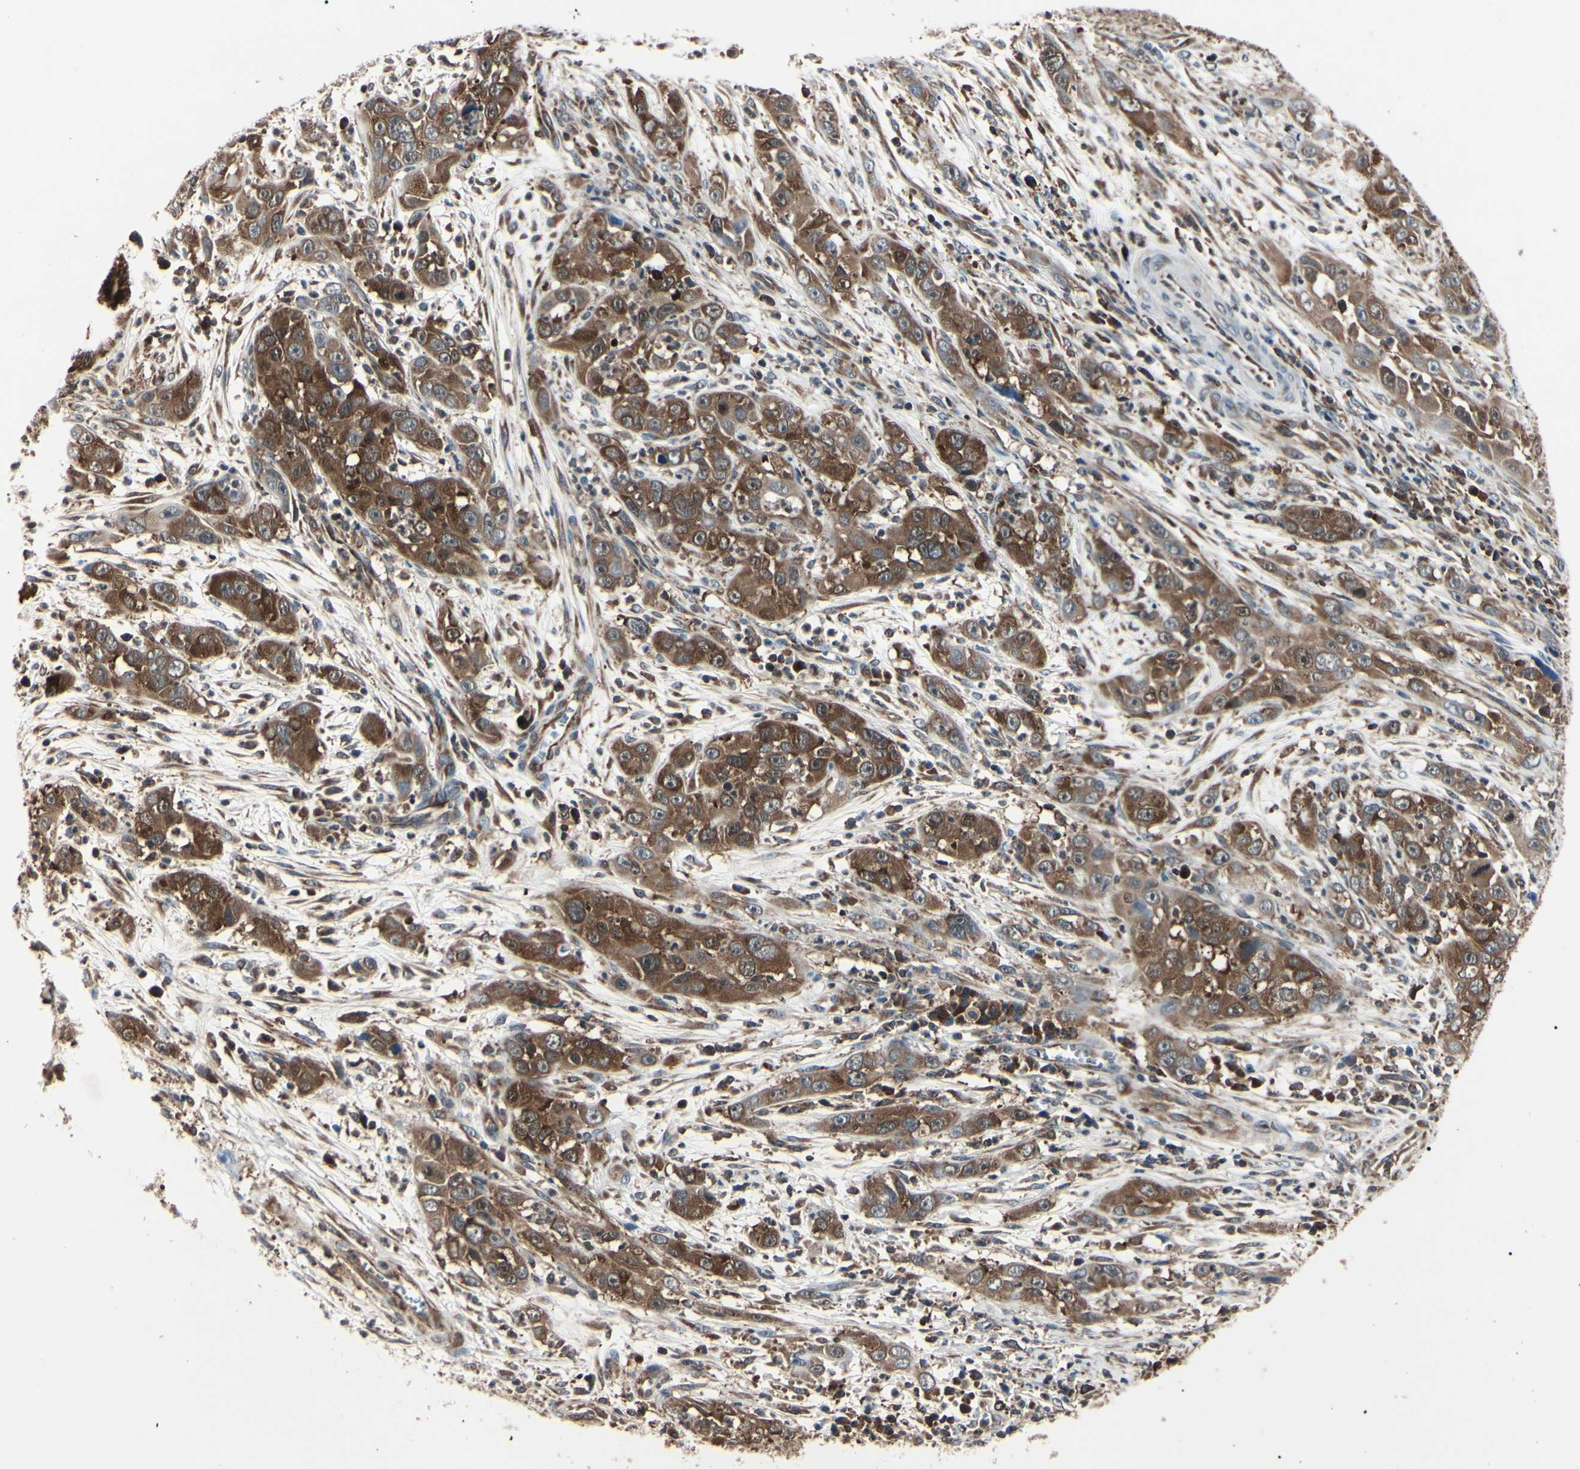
{"staining": {"intensity": "strong", "quantity": ">75%", "location": "cytoplasmic/membranous"}, "tissue": "cervical cancer", "cell_type": "Tumor cells", "image_type": "cancer", "snomed": [{"axis": "morphology", "description": "Squamous cell carcinoma, NOS"}, {"axis": "topography", "description": "Cervix"}], "caption": "Protein staining of squamous cell carcinoma (cervical) tissue displays strong cytoplasmic/membranous positivity in approximately >75% of tumor cells. (Brightfield microscopy of DAB IHC at high magnification).", "gene": "MAPRE1", "patient": {"sex": "female", "age": 32}}